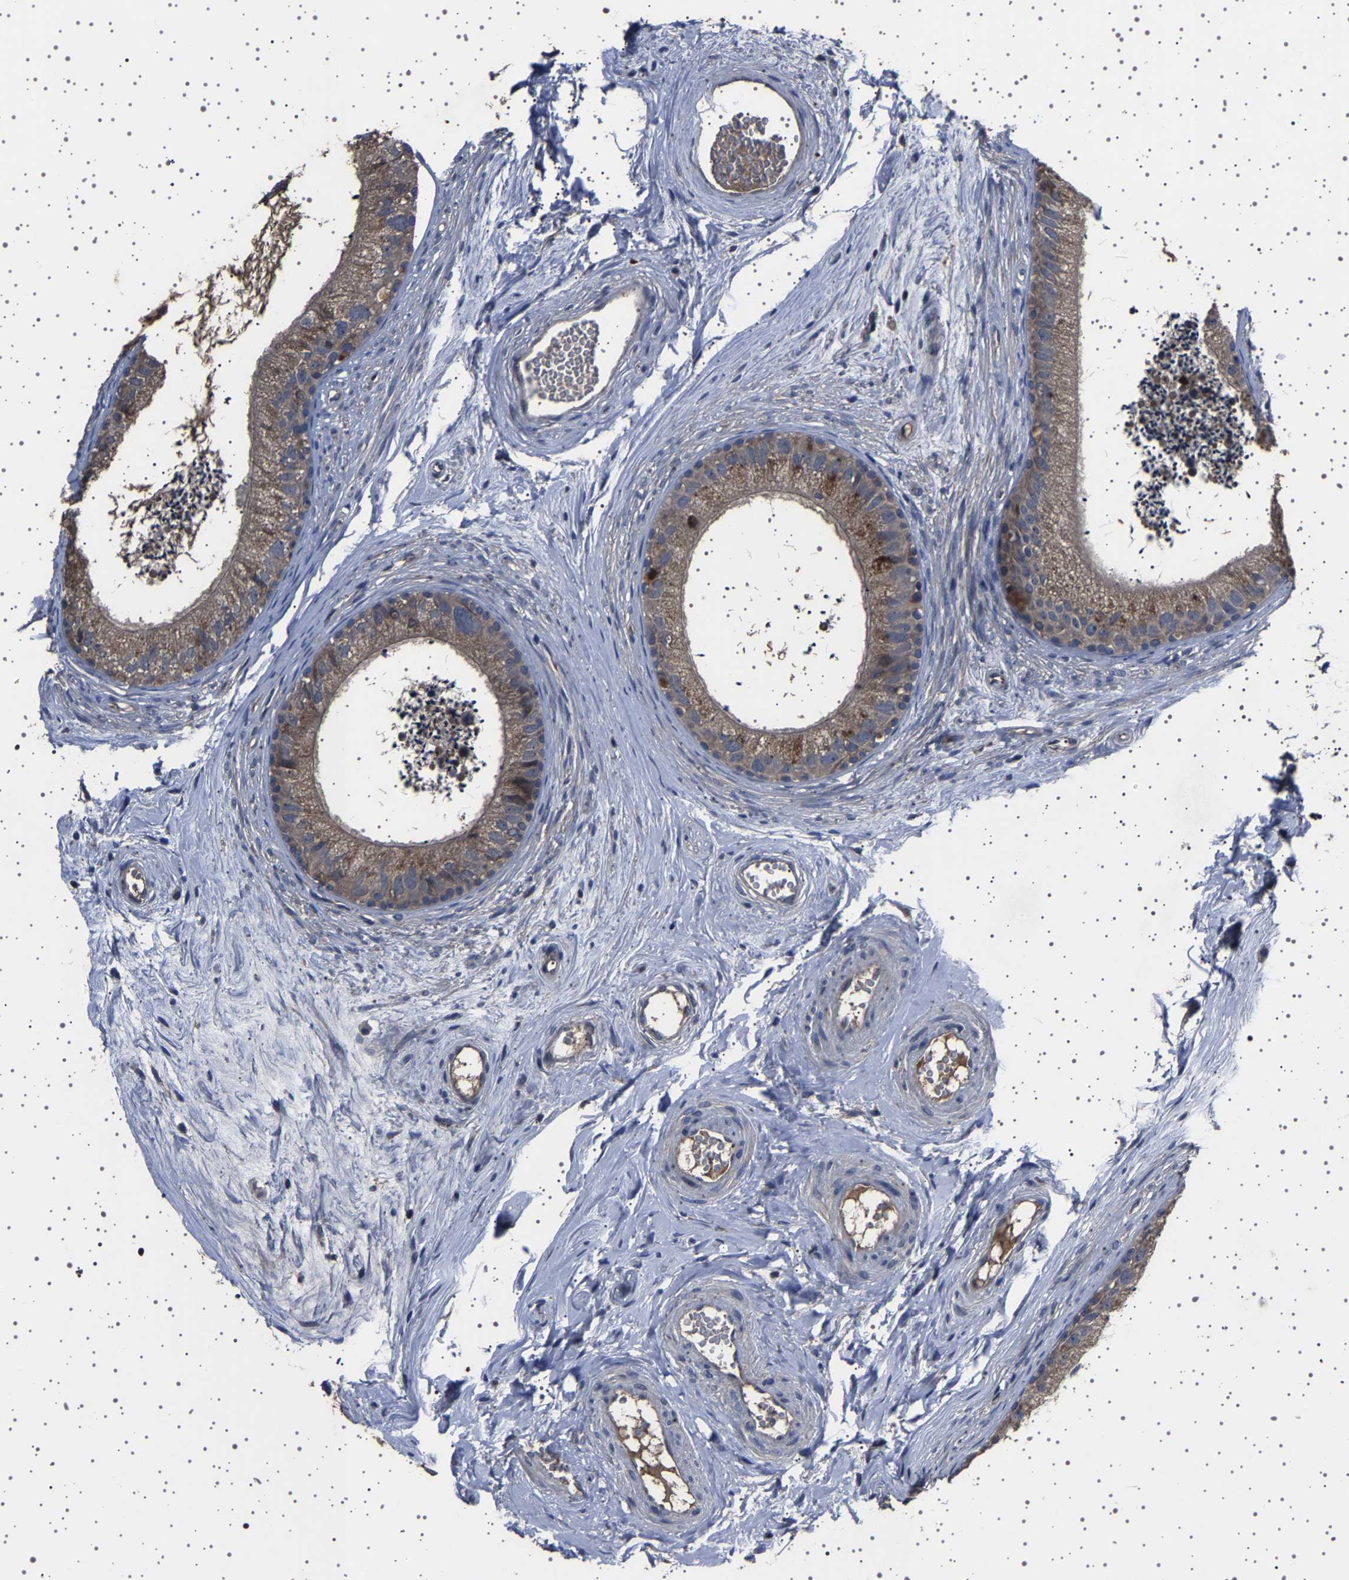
{"staining": {"intensity": "weak", "quantity": ">75%", "location": "cytoplasmic/membranous"}, "tissue": "epididymis", "cell_type": "Glandular cells", "image_type": "normal", "snomed": [{"axis": "morphology", "description": "Normal tissue, NOS"}, {"axis": "topography", "description": "Epididymis"}], "caption": "This histopathology image shows normal epididymis stained with immunohistochemistry to label a protein in brown. The cytoplasmic/membranous of glandular cells show weak positivity for the protein. Nuclei are counter-stained blue.", "gene": "NCKAP1", "patient": {"sex": "male", "age": 56}}